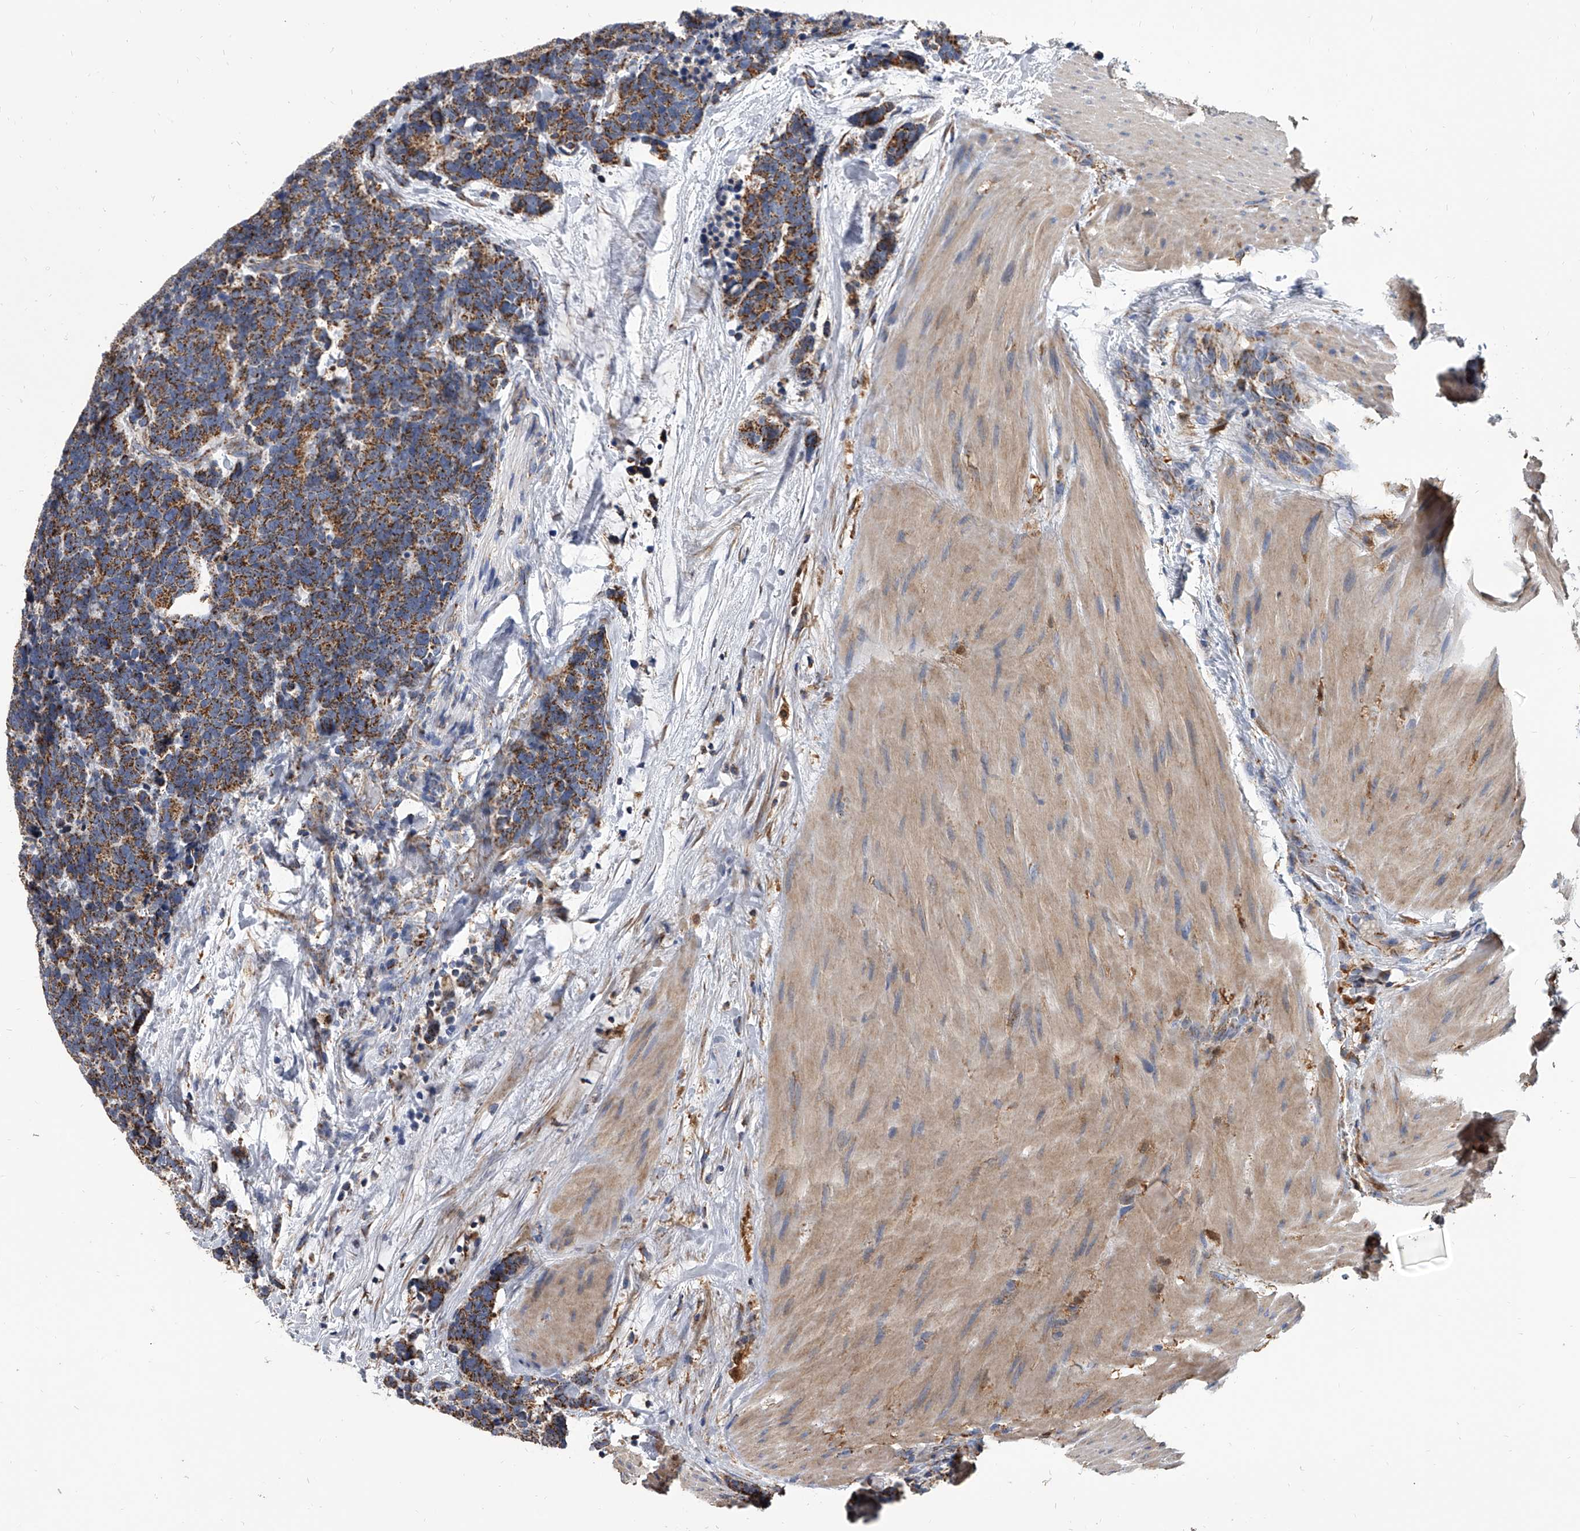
{"staining": {"intensity": "strong", "quantity": ">75%", "location": "cytoplasmic/membranous"}, "tissue": "carcinoid", "cell_type": "Tumor cells", "image_type": "cancer", "snomed": [{"axis": "morphology", "description": "Carcinoma, NOS"}, {"axis": "morphology", "description": "Carcinoid, malignant, NOS"}, {"axis": "topography", "description": "Urinary bladder"}], "caption": "Strong cytoplasmic/membranous positivity for a protein is identified in about >75% of tumor cells of carcinoid (malignant) using immunohistochemistry (IHC).", "gene": "MRPL28", "patient": {"sex": "male", "age": 57}}